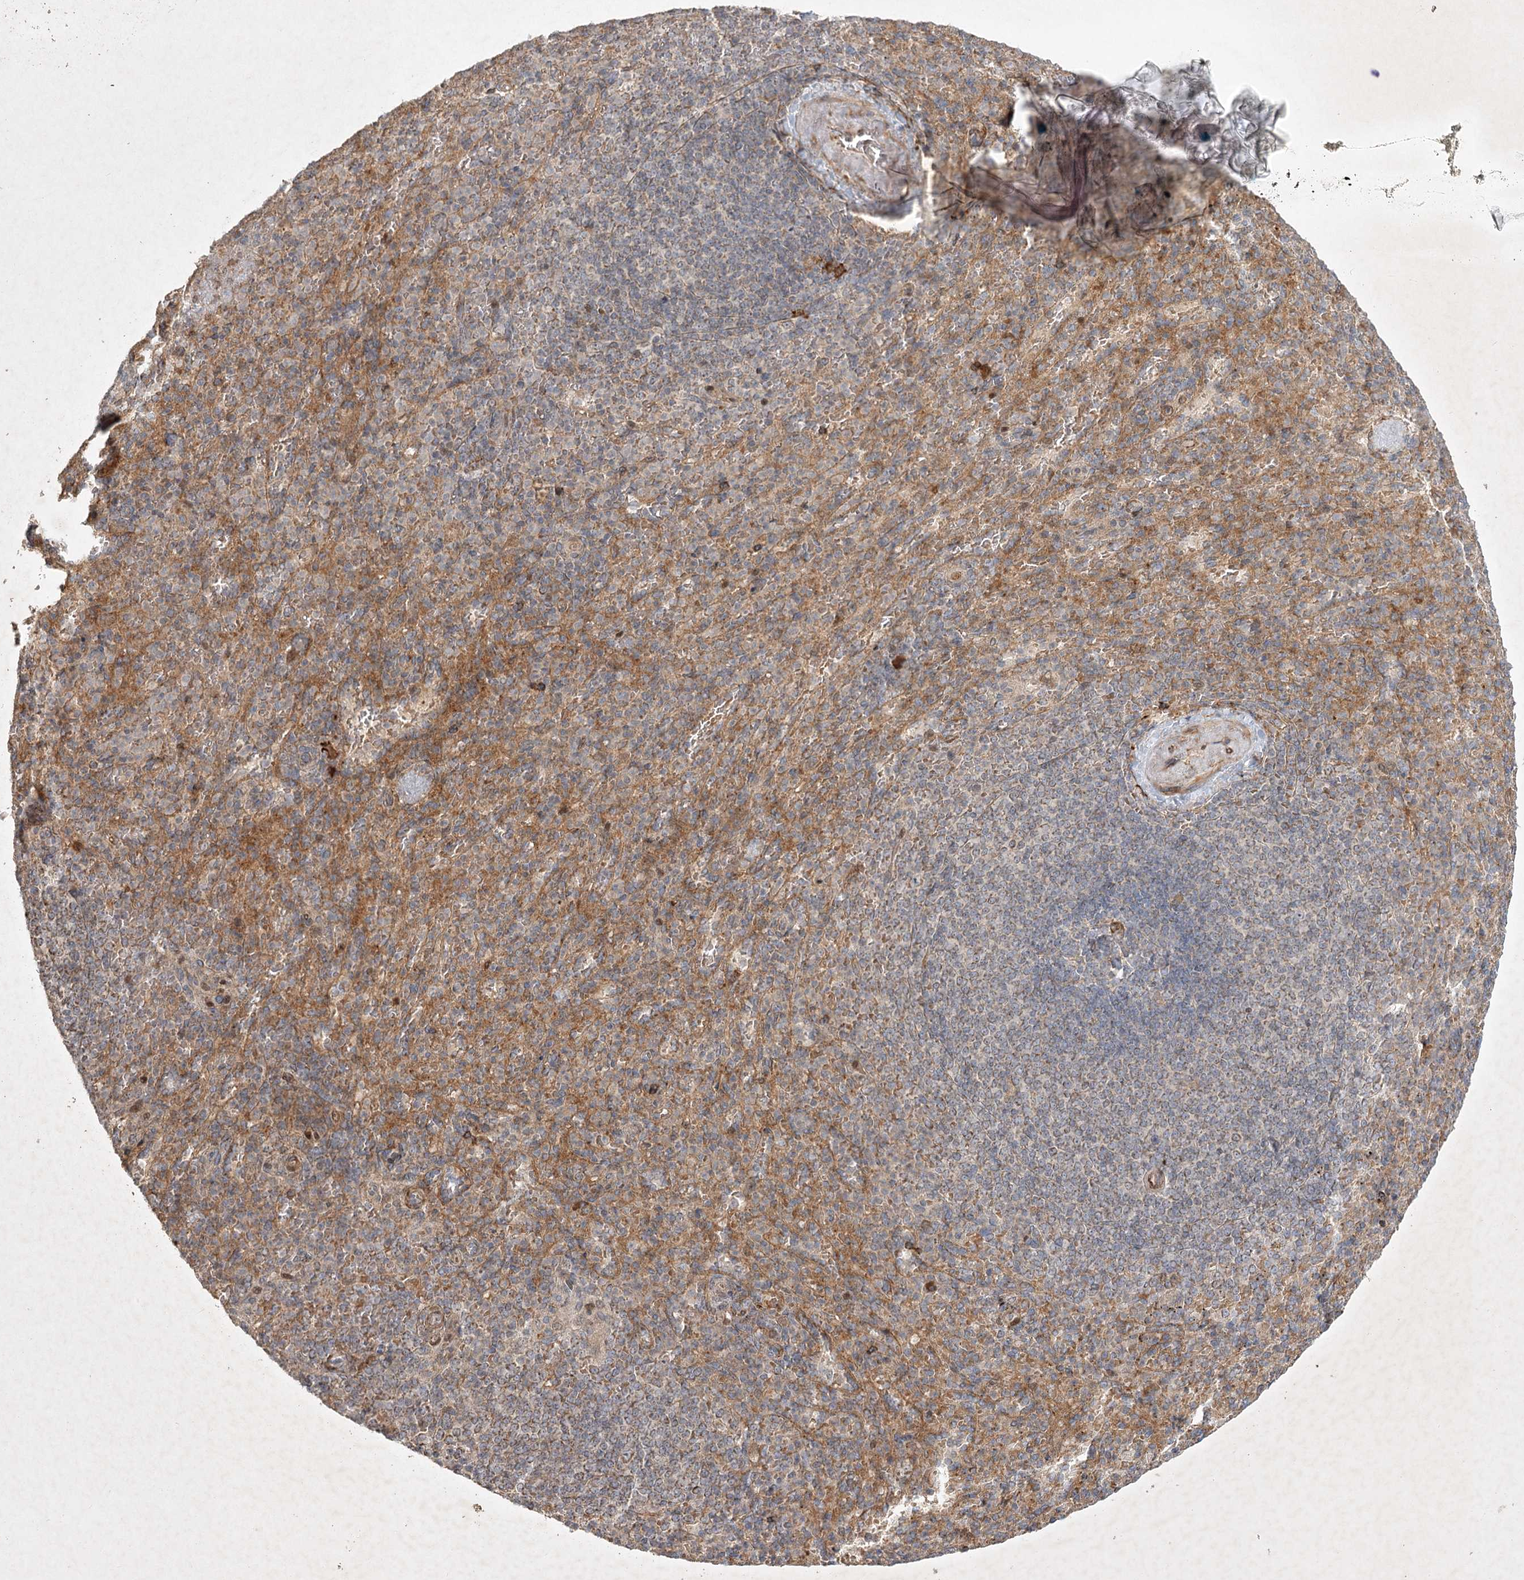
{"staining": {"intensity": "weak", "quantity": "25%-75%", "location": "cytoplasmic/membranous"}, "tissue": "spleen", "cell_type": "Cells in red pulp", "image_type": "normal", "snomed": [{"axis": "morphology", "description": "Normal tissue, NOS"}, {"axis": "topography", "description": "Spleen"}], "caption": "Spleen stained with immunohistochemistry shows weak cytoplasmic/membranous positivity in about 25%-75% of cells in red pulp.", "gene": "KBTBD4", "patient": {"sex": "female", "age": 74}}